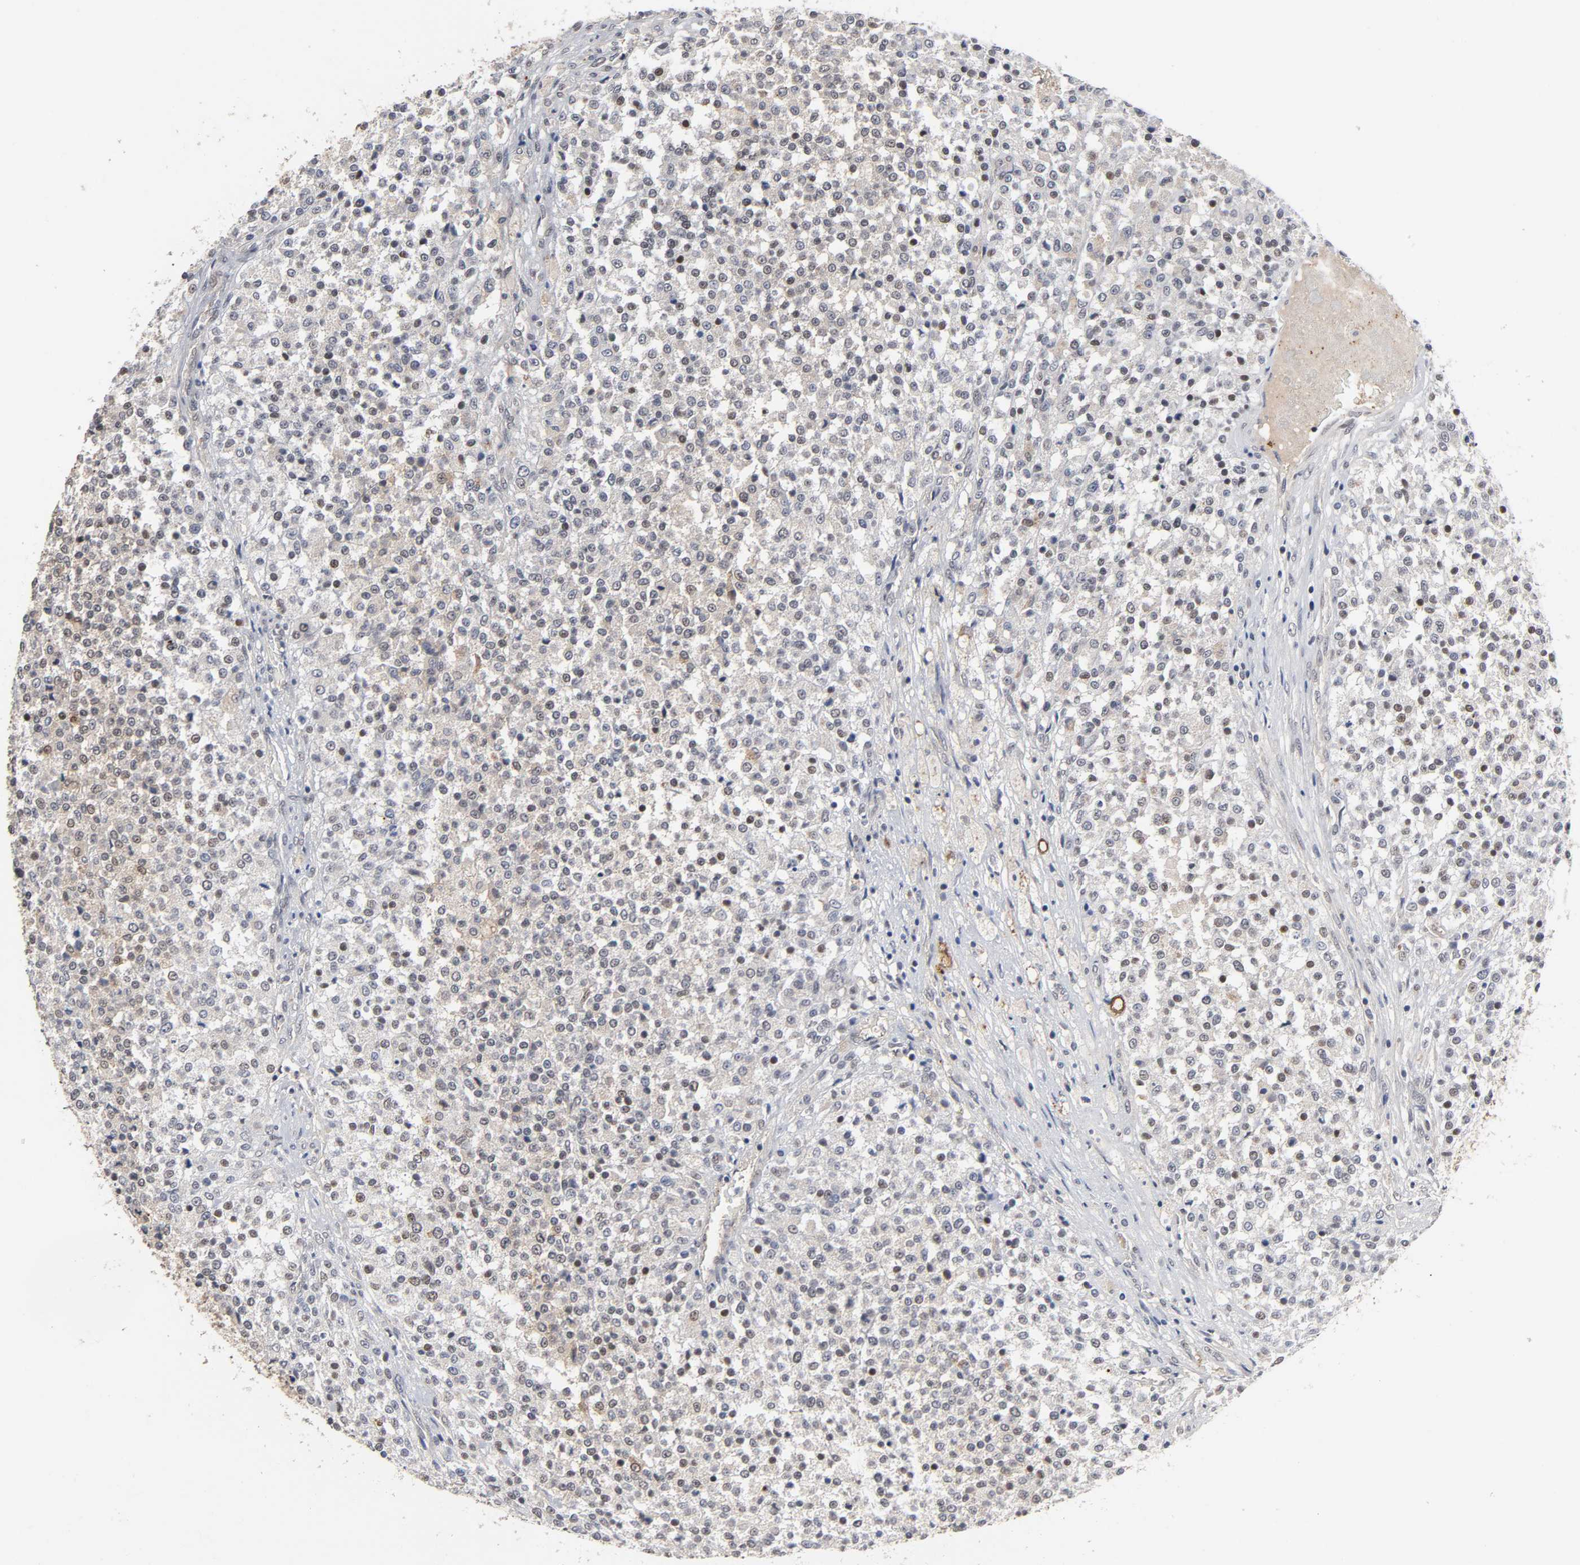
{"staining": {"intensity": "moderate", "quantity": "25%-75%", "location": "cytoplasmic/membranous,nuclear"}, "tissue": "testis cancer", "cell_type": "Tumor cells", "image_type": "cancer", "snomed": [{"axis": "morphology", "description": "Seminoma, NOS"}, {"axis": "topography", "description": "Testis"}], "caption": "Brown immunohistochemical staining in testis cancer displays moderate cytoplasmic/membranous and nuclear positivity in about 25%-75% of tumor cells.", "gene": "HTR1E", "patient": {"sex": "male", "age": 59}}